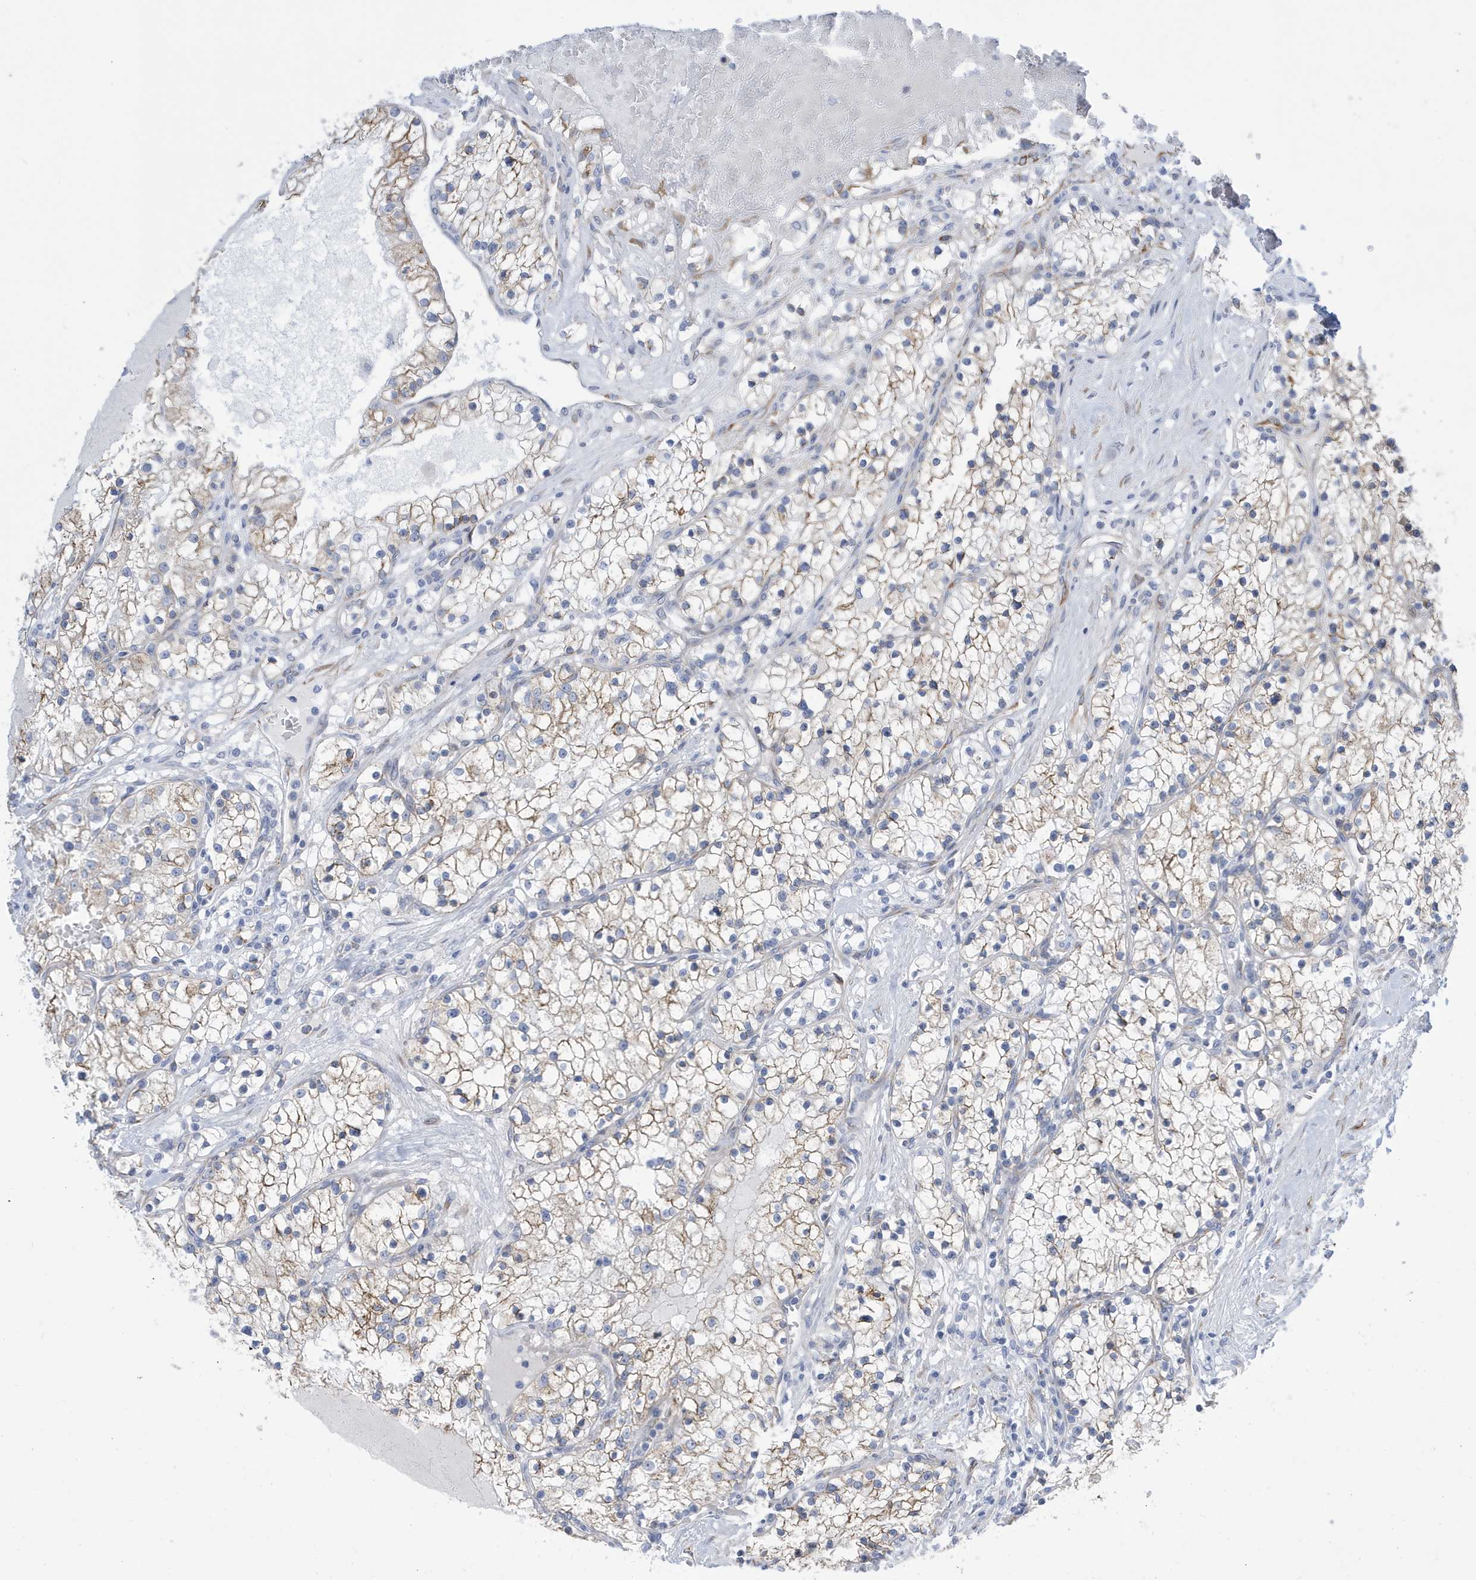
{"staining": {"intensity": "weak", "quantity": "25%-75%", "location": "cytoplasmic/membranous"}, "tissue": "renal cancer", "cell_type": "Tumor cells", "image_type": "cancer", "snomed": [{"axis": "morphology", "description": "Normal tissue, NOS"}, {"axis": "morphology", "description": "Adenocarcinoma, NOS"}, {"axis": "topography", "description": "Kidney"}], "caption": "A low amount of weak cytoplasmic/membranous expression is appreciated in approximately 25%-75% of tumor cells in renal cancer tissue.", "gene": "SEMA3F", "patient": {"sex": "male", "age": 68}}